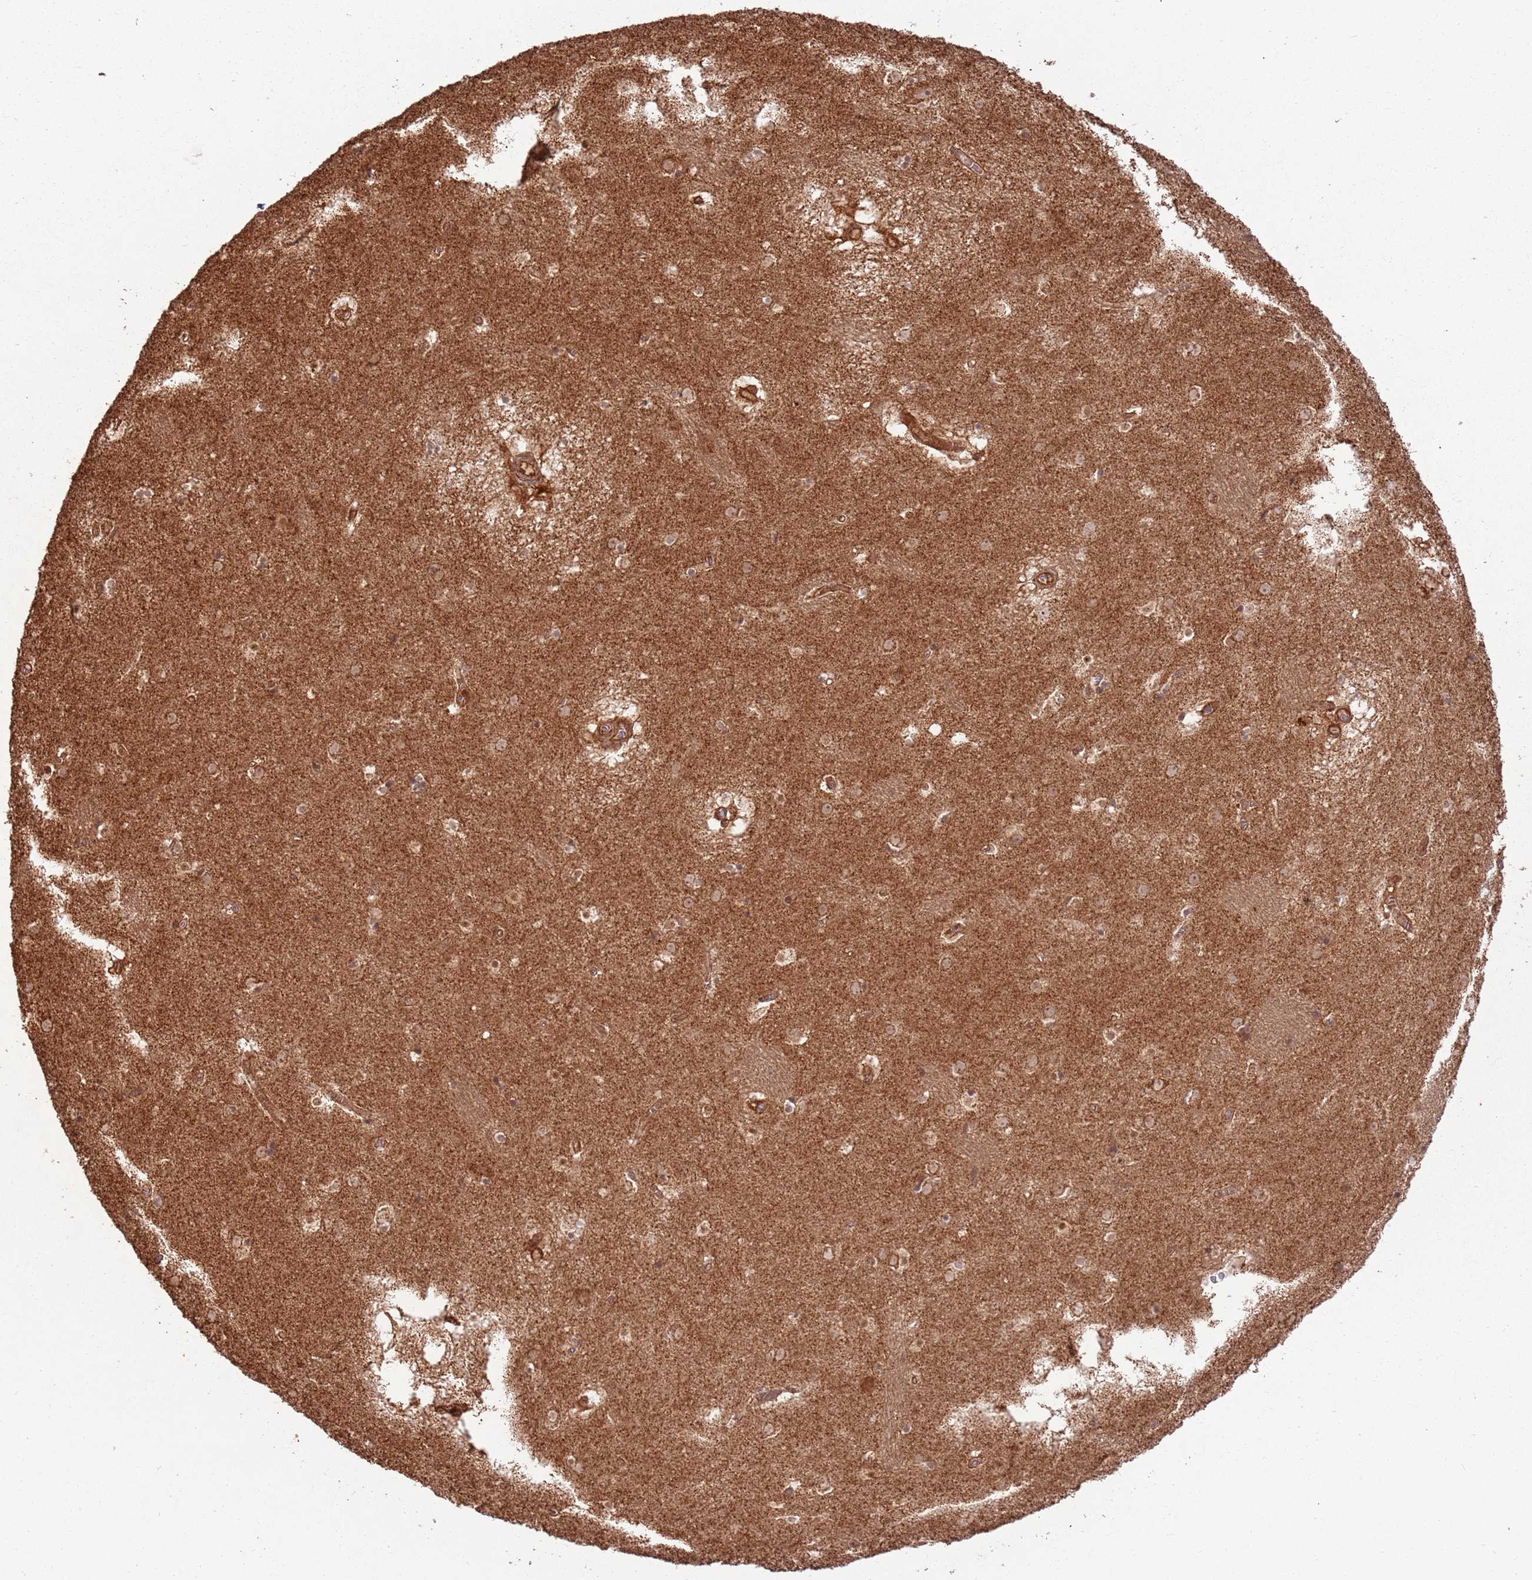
{"staining": {"intensity": "moderate", "quantity": "<25%", "location": "cytoplasmic/membranous,nuclear"}, "tissue": "caudate", "cell_type": "Glial cells", "image_type": "normal", "snomed": [{"axis": "morphology", "description": "Normal tissue, NOS"}, {"axis": "topography", "description": "Lateral ventricle wall"}], "caption": "This is a micrograph of IHC staining of normal caudate, which shows moderate positivity in the cytoplasmic/membranous,nuclear of glial cells.", "gene": "TBC1D13", "patient": {"sex": "male", "age": 70}}